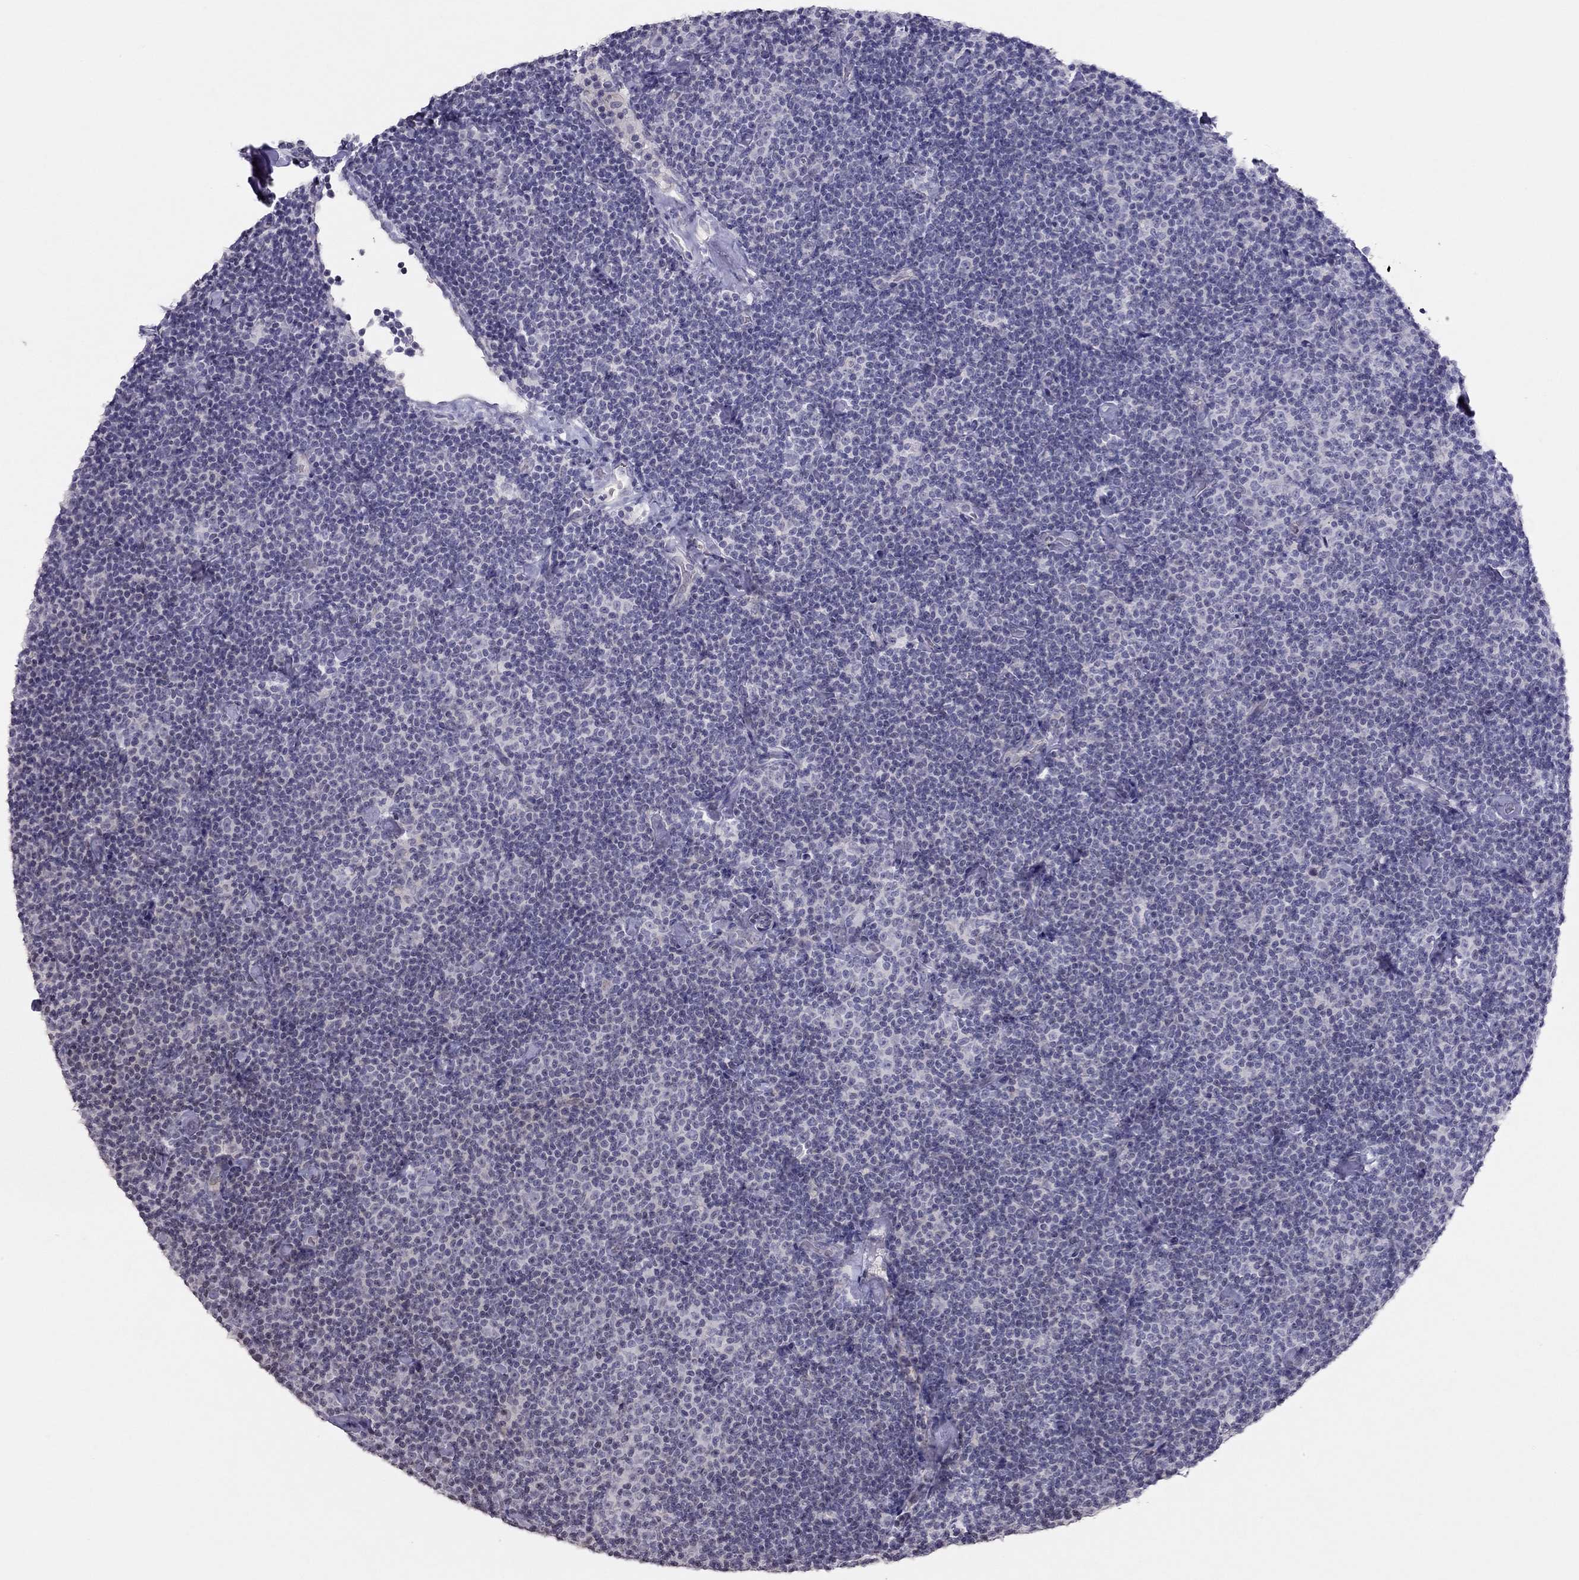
{"staining": {"intensity": "negative", "quantity": "none", "location": "none"}, "tissue": "lymphoma", "cell_type": "Tumor cells", "image_type": "cancer", "snomed": [{"axis": "morphology", "description": "Malignant lymphoma, non-Hodgkin's type, Low grade"}, {"axis": "topography", "description": "Lymph node"}], "caption": "This photomicrograph is of lymphoma stained with immunohistochemistry to label a protein in brown with the nuclei are counter-stained blue. There is no staining in tumor cells.", "gene": "TSHB", "patient": {"sex": "male", "age": 81}}